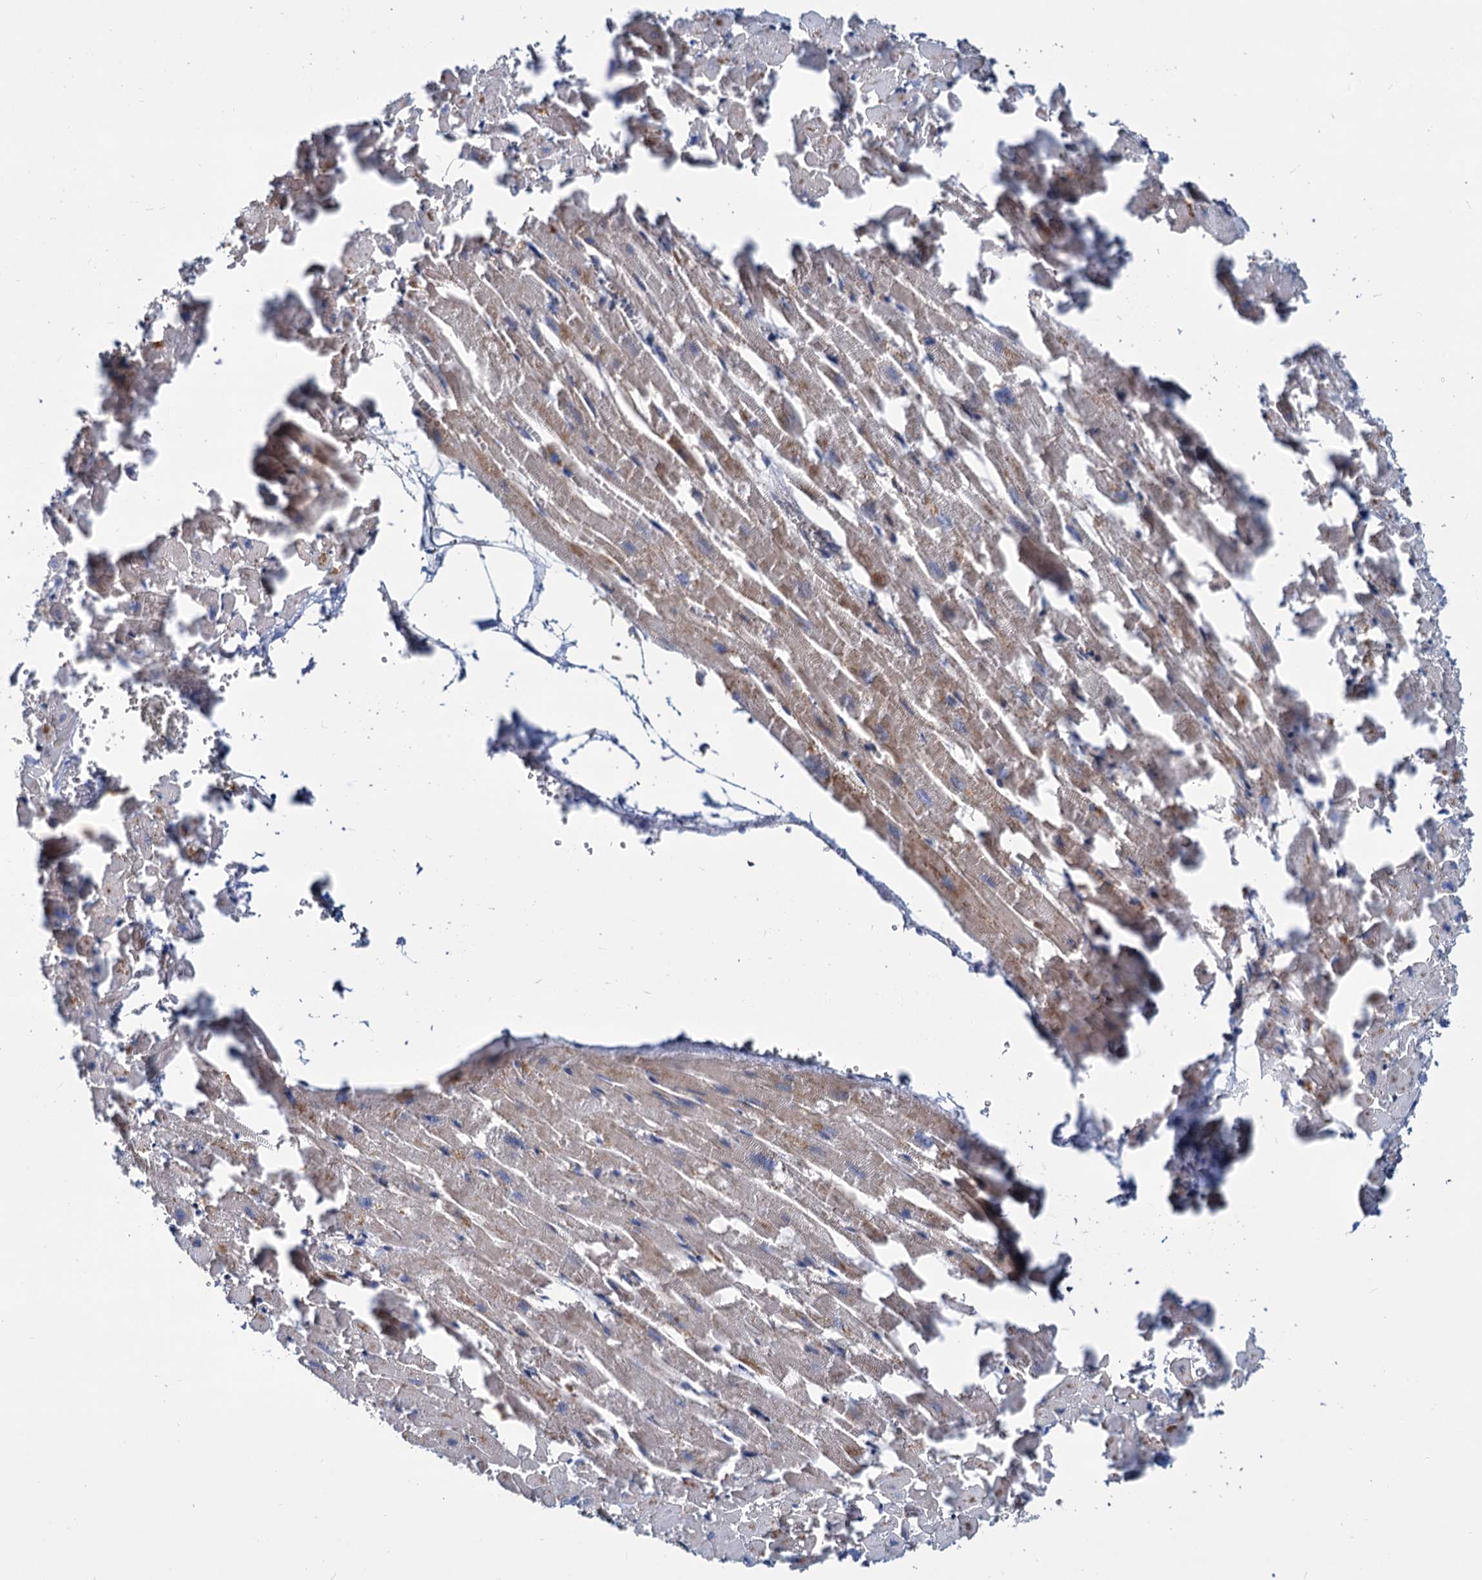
{"staining": {"intensity": "weak", "quantity": ">75%", "location": "cytoplasmic/membranous"}, "tissue": "heart muscle", "cell_type": "Cardiomyocytes", "image_type": "normal", "snomed": [{"axis": "morphology", "description": "Normal tissue, NOS"}, {"axis": "topography", "description": "Heart"}], "caption": "Benign heart muscle shows weak cytoplasmic/membranous expression in approximately >75% of cardiomyocytes, visualized by immunohistochemistry. (IHC, brightfield microscopy, high magnification).", "gene": "PSEN1", "patient": {"sex": "female", "age": 64}}